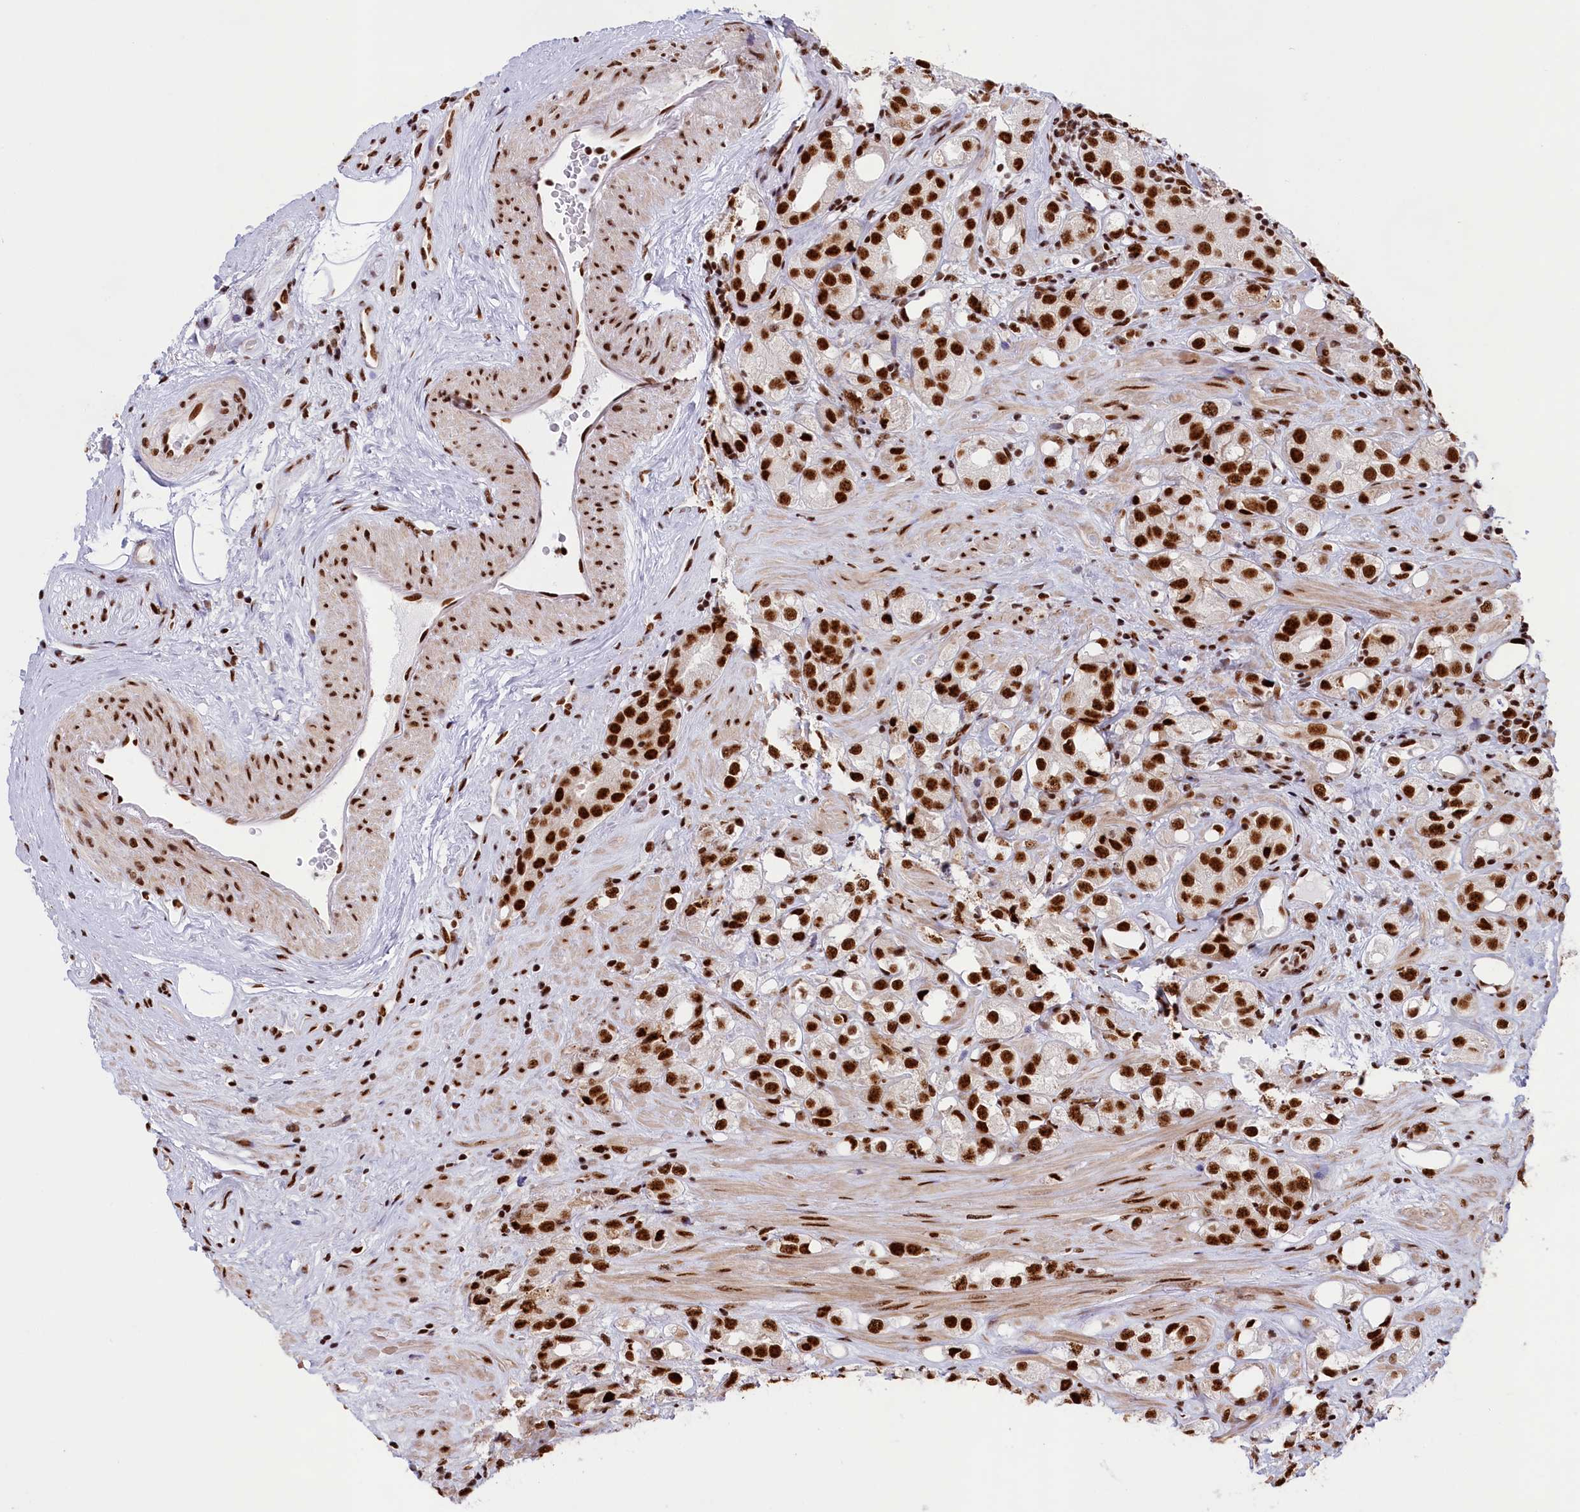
{"staining": {"intensity": "strong", "quantity": ">75%", "location": "nuclear"}, "tissue": "prostate cancer", "cell_type": "Tumor cells", "image_type": "cancer", "snomed": [{"axis": "morphology", "description": "Adenocarcinoma, NOS"}, {"axis": "topography", "description": "Prostate"}], "caption": "Protein analysis of prostate adenocarcinoma tissue exhibits strong nuclear staining in approximately >75% of tumor cells. The staining is performed using DAB (3,3'-diaminobenzidine) brown chromogen to label protein expression. The nuclei are counter-stained blue using hematoxylin.", "gene": "SNRNP70", "patient": {"sex": "male", "age": 79}}